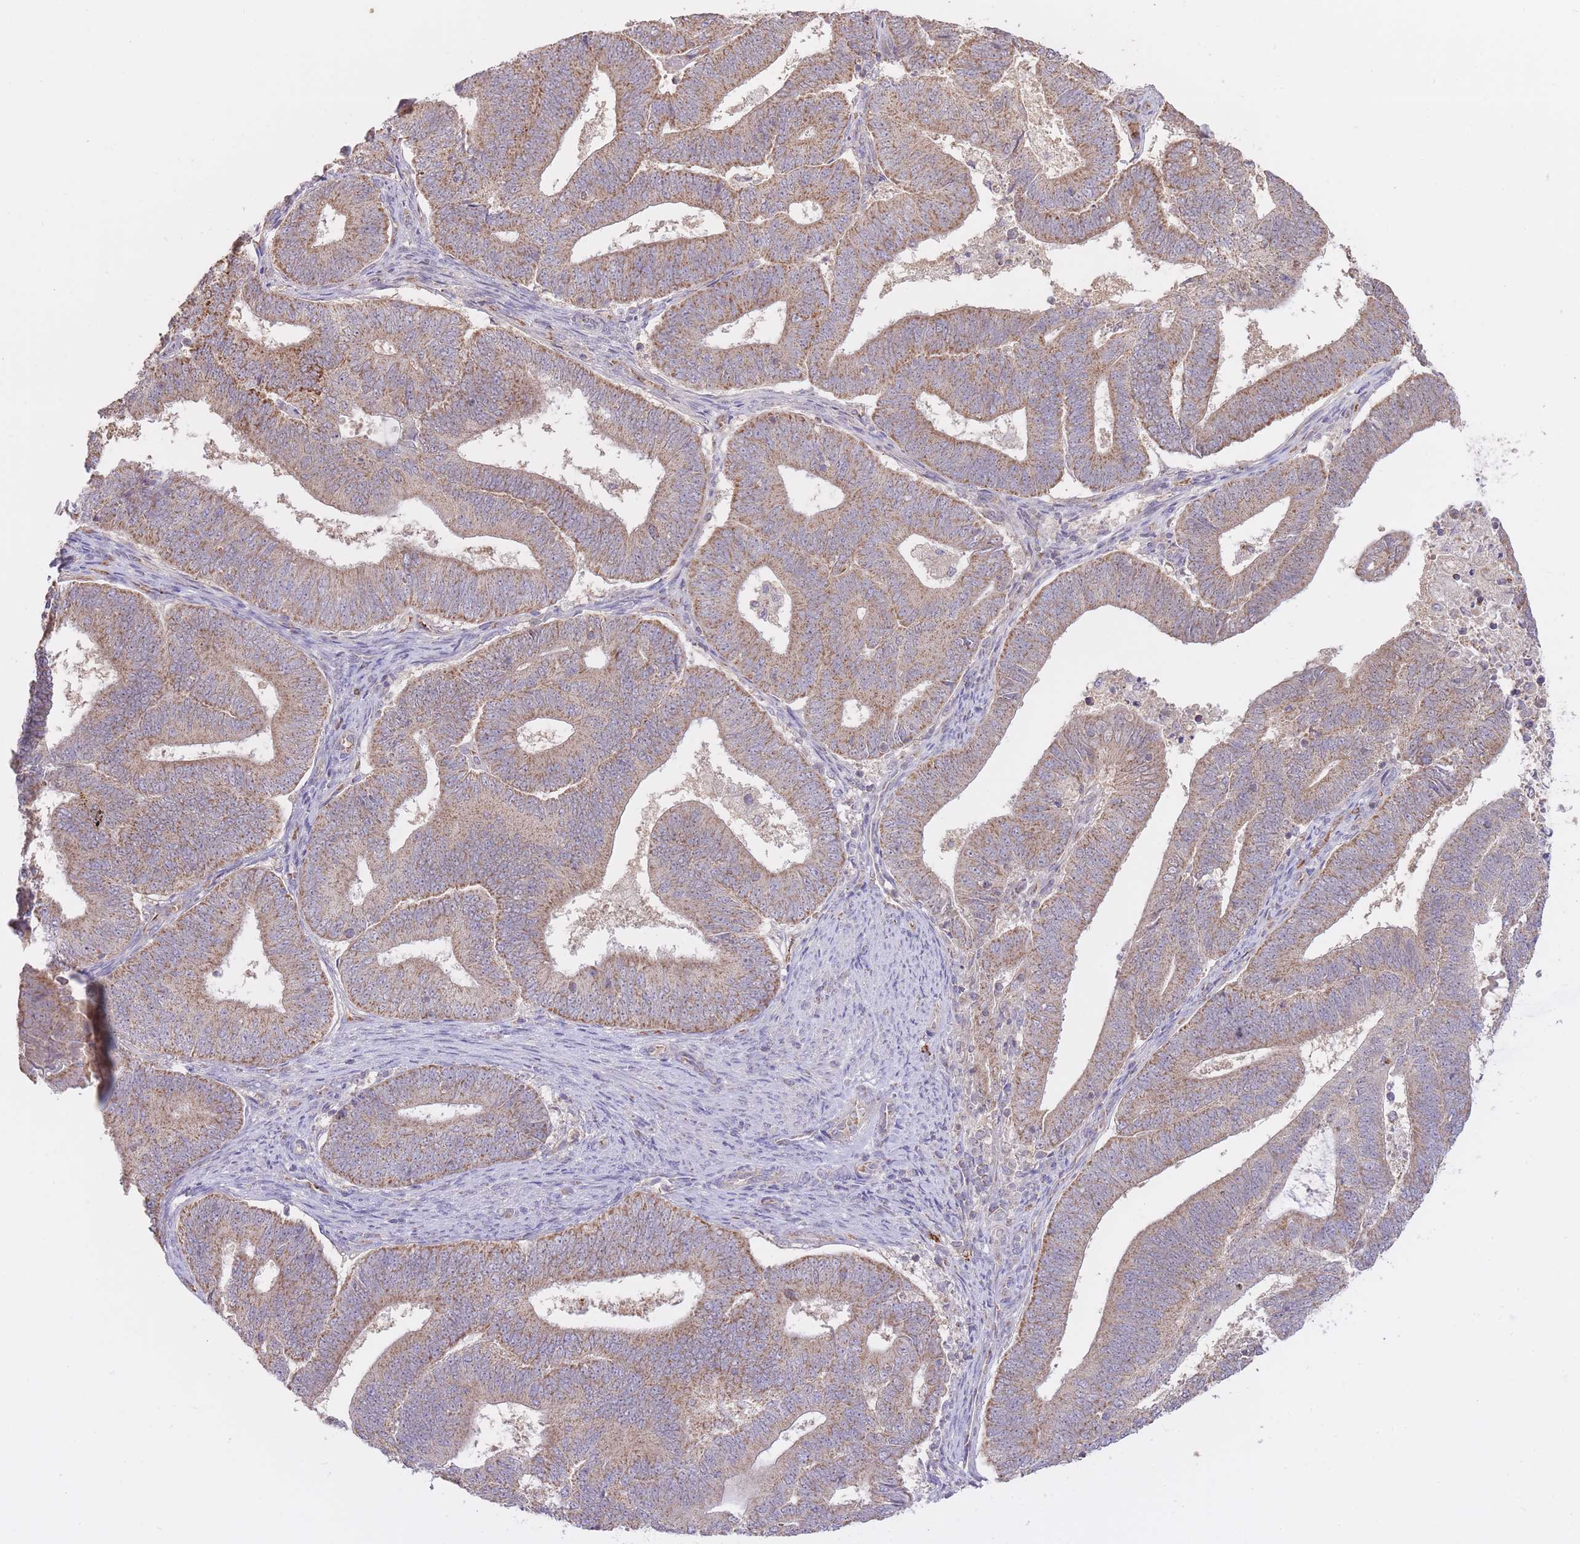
{"staining": {"intensity": "moderate", "quantity": ">75%", "location": "cytoplasmic/membranous"}, "tissue": "endometrial cancer", "cell_type": "Tumor cells", "image_type": "cancer", "snomed": [{"axis": "morphology", "description": "Adenocarcinoma, NOS"}, {"axis": "topography", "description": "Endometrium"}], "caption": "Immunohistochemical staining of human endometrial cancer (adenocarcinoma) demonstrates medium levels of moderate cytoplasmic/membranous protein positivity in about >75% of tumor cells.", "gene": "PREP", "patient": {"sex": "female", "age": 70}}